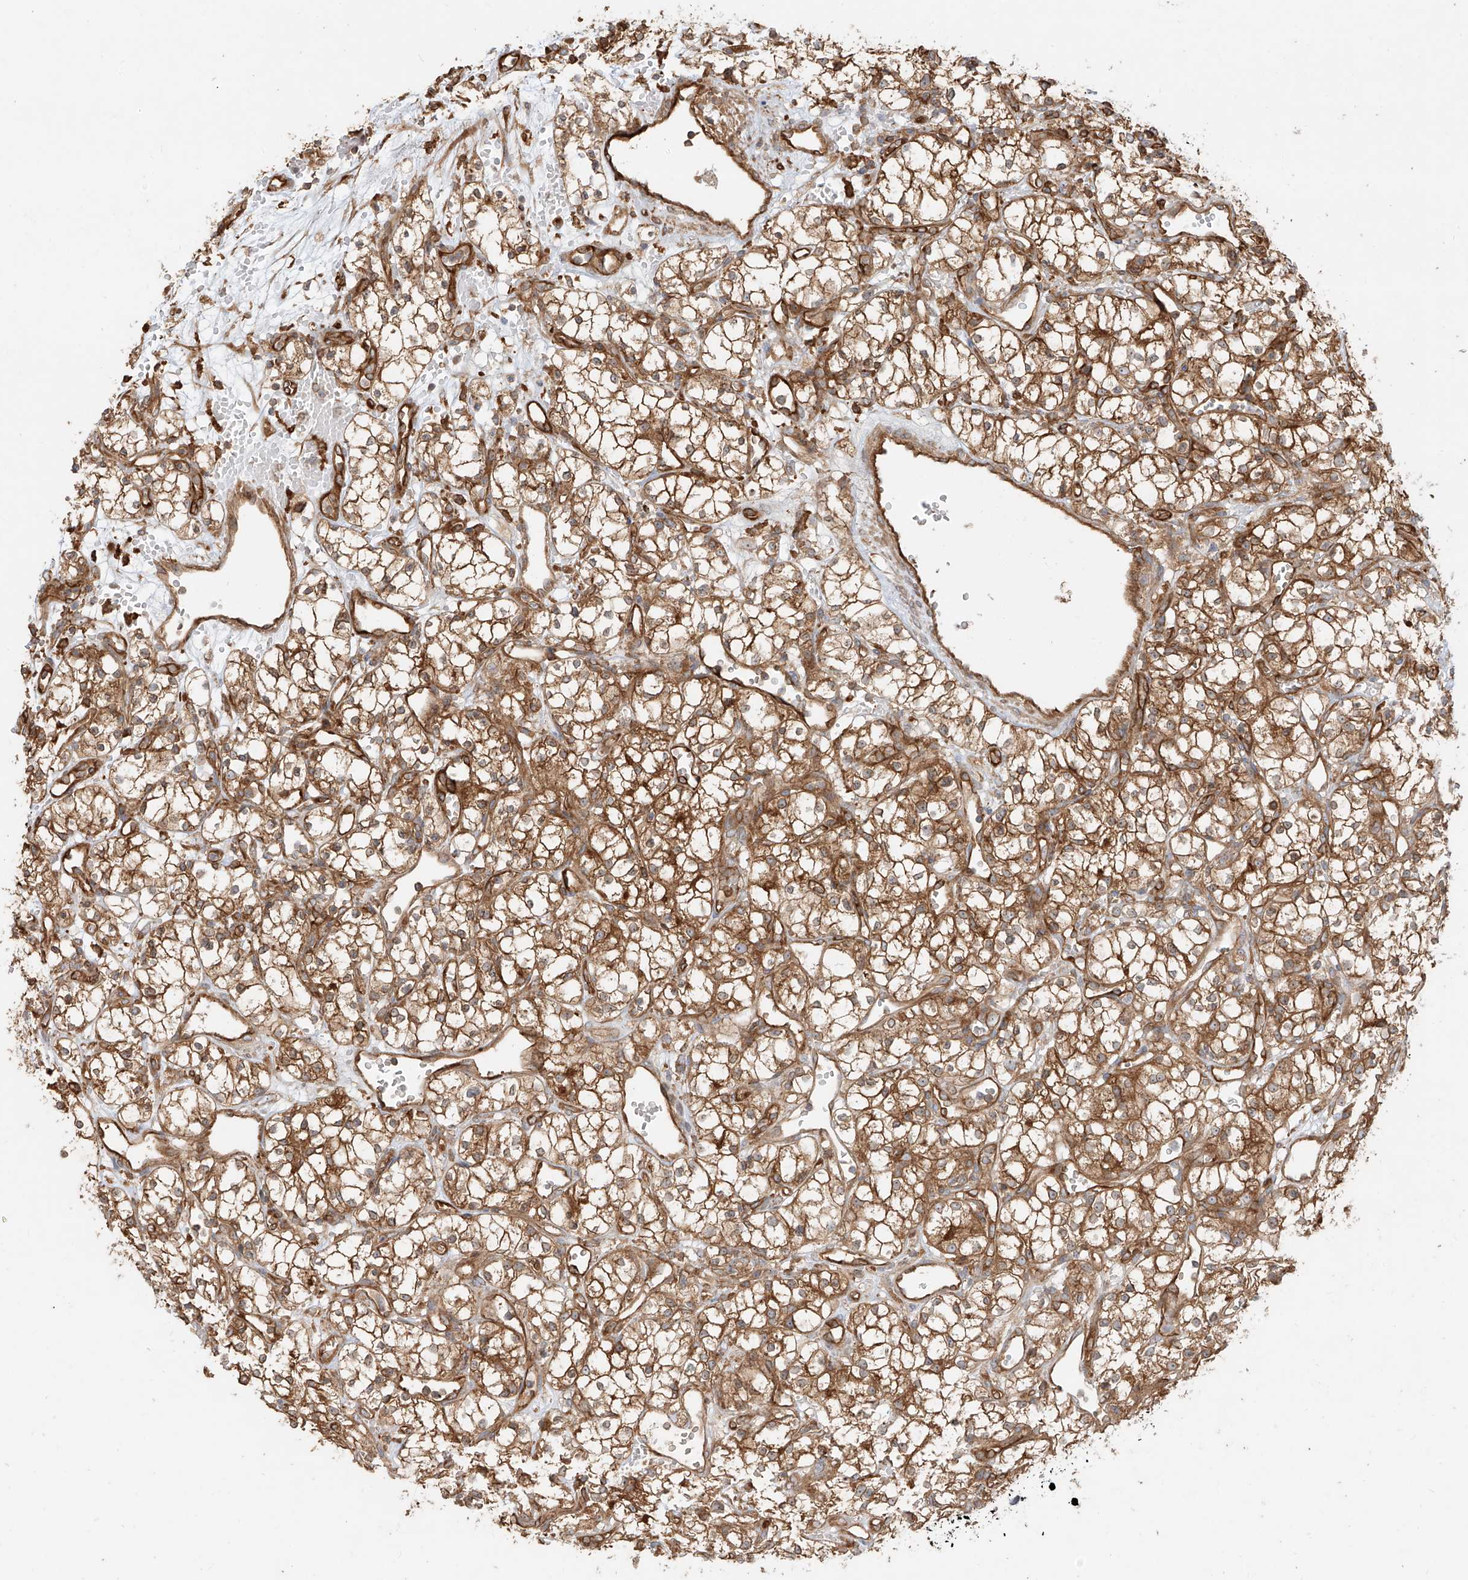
{"staining": {"intensity": "moderate", "quantity": ">75%", "location": "cytoplasmic/membranous"}, "tissue": "renal cancer", "cell_type": "Tumor cells", "image_type": "cancer", "snomed": [{"axis": "morphology", "description": "Adenocarcinoma, NOS"}, {"axis": "topography", "description": "Kidney"}], "caption": "Tumor cells show moderate cytoplasmic/membranous positivity in about >75% of cells in renal cancer (adenocarcinoma). (DAB (3,3'-diaminobenzidine) = brown stain, brightfield microscopy at high magnification).", "gene": "SNX9", "patient": {"sex": "male", "age": 59}}